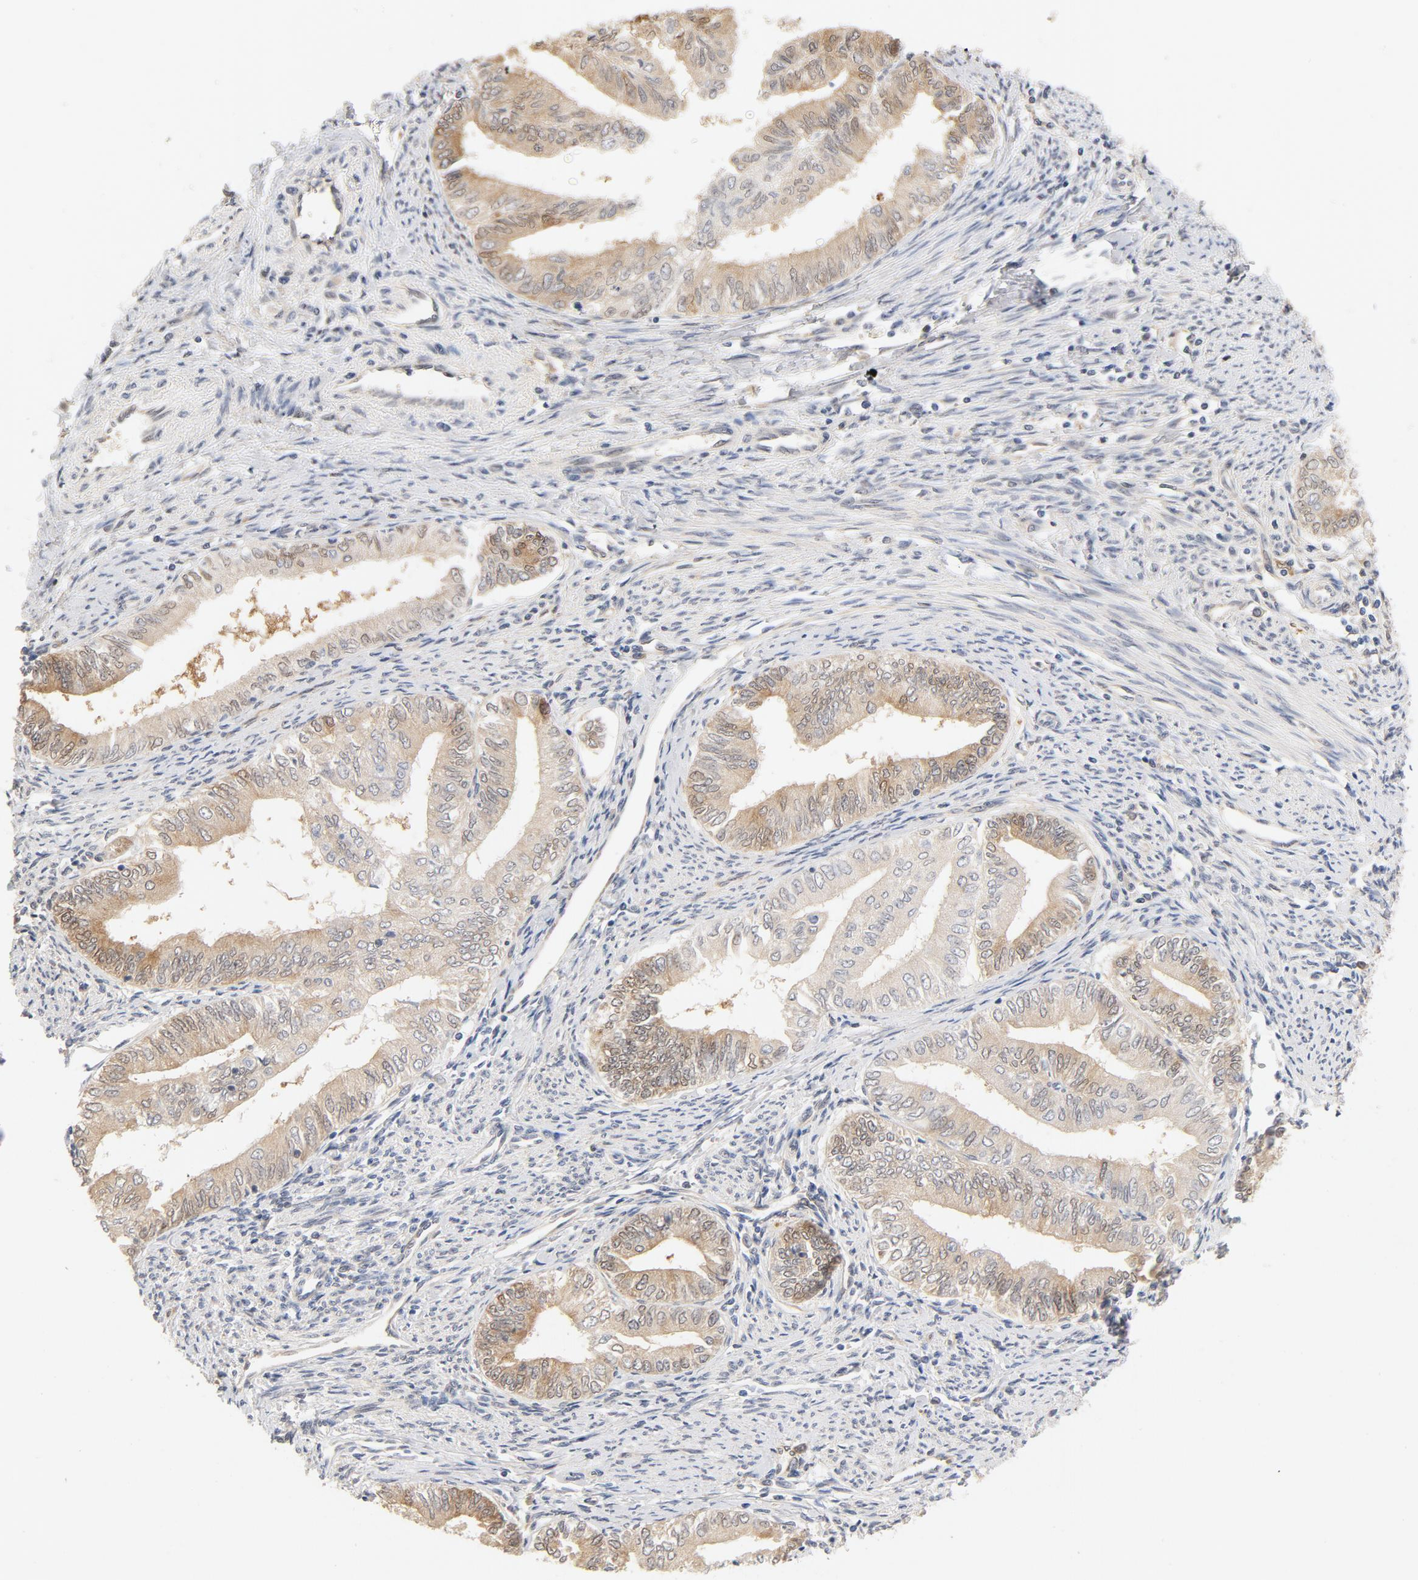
{"staining": {"intensity": "moderate", "quantity": ">75%", "location": "cytoplasmic/membranous,nuclear"}, "tissue": "endometrial cancer", "cell_type": "Tumor cells", "image_type": "cancer", "snomed": [{"axis": "morphology", "description": "Adenocarcinoma, NOS"}, {"axis": "topography", "description": "Endometrium"}], "caption": "Immunohistochemistry (IHC) staining of endometrial cancer (adenocarcinoma), which displays medium levels of moderate cytoplasmic/membranous and nuclear expression in about >75% of tumor cells indicating moderate cytoplasmic/membranous and nuclear protein staining. The staining was performed using DAB (brown) for protein detection and nuclei were counterstained in hematoxylin (blue).", "gene": "EIF4E", "patient": {"sex": "female", "age": 66}}